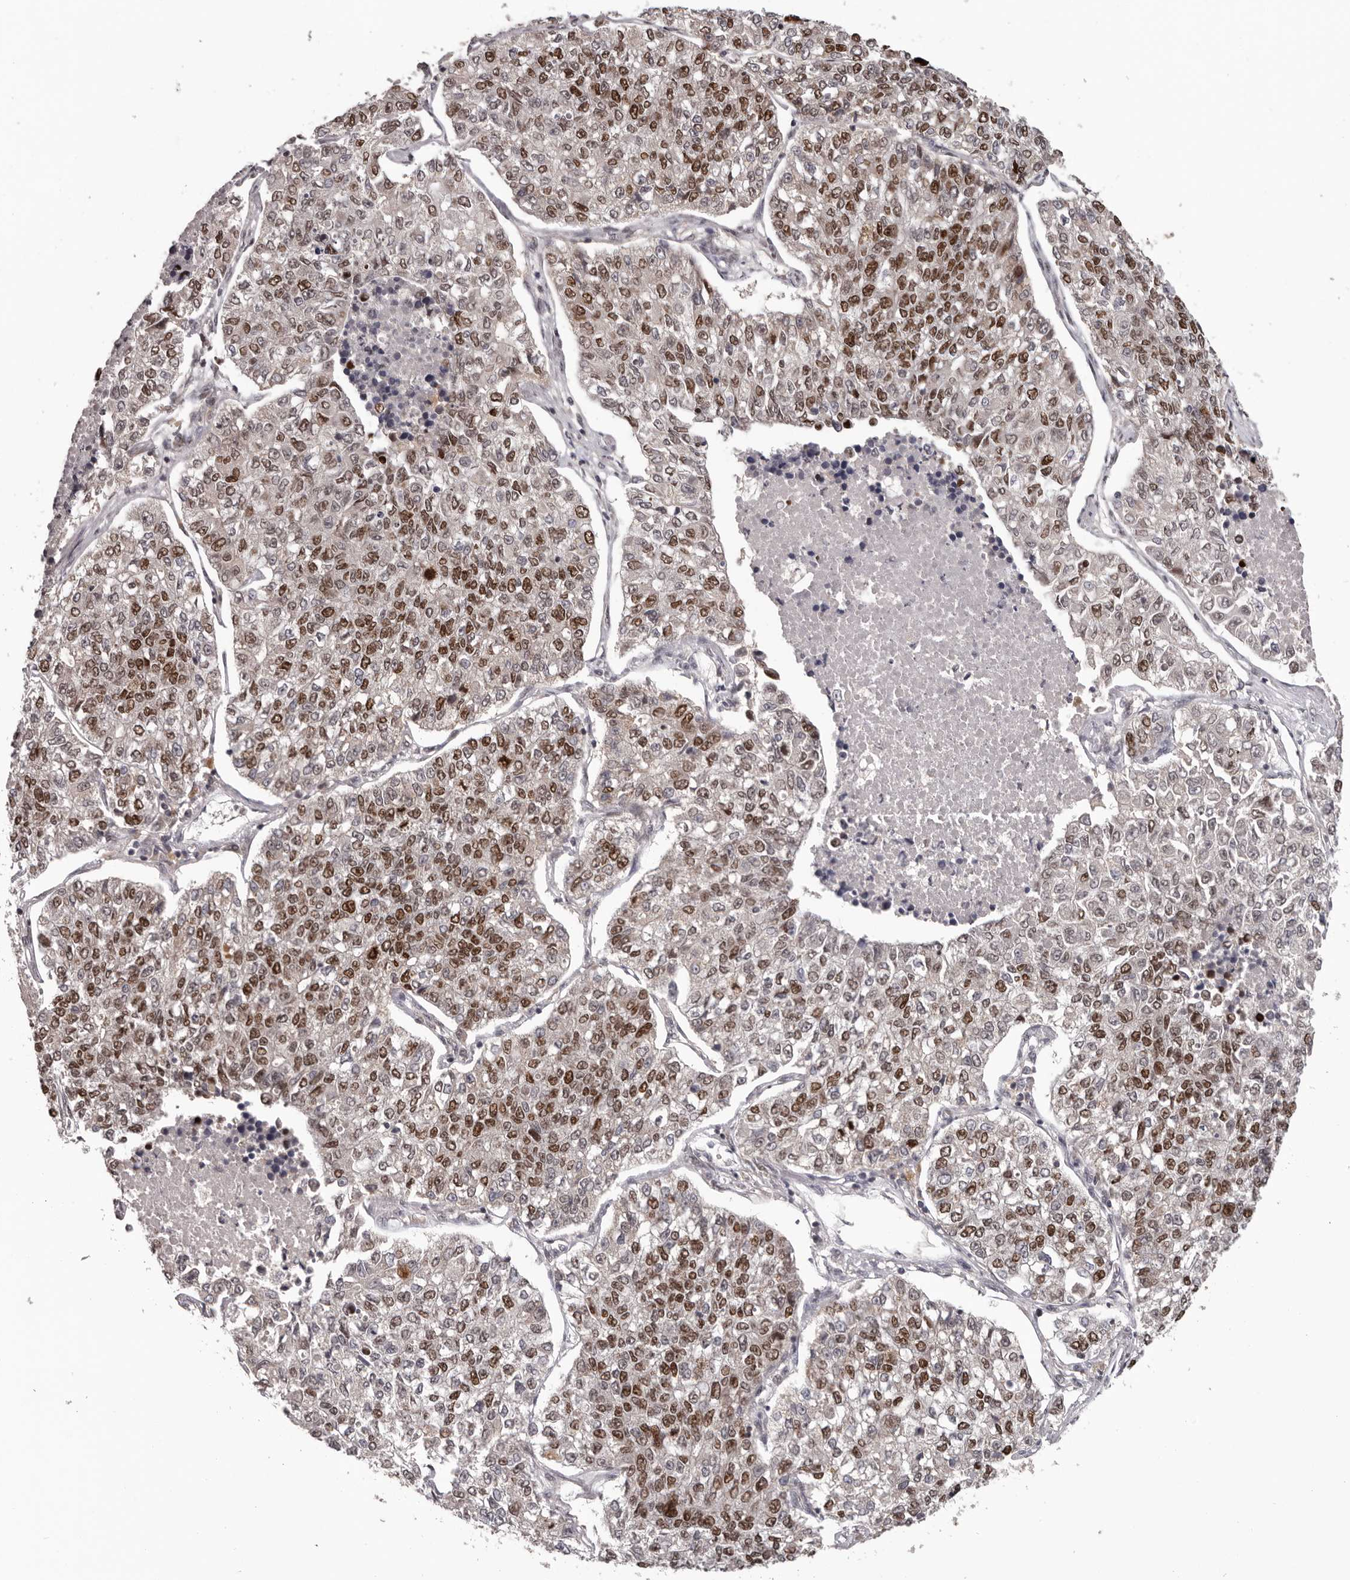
{"staining": {"intensity": "strong", "quantity": ">75%", "location": "nuclear"}, "tissue": "lung cancer", "cell_type": "Tumor cells", "image_type": "cancer", "snomed": [{"axis": "morphology", "description": "Adenocarcinoma, NOS"}, {"axis": "topography", "description": "Lung"}], "caption": "The image demonstrates immunohistochemical staining of adenocarcinoma (lung). There is strong nuclear staining is appreciated in approximately >75% of tumor cells. The staining was performed using DAB to visualize the protein expression in brown, while the nuclei were stained in blue with hematoxylin (Magnification: 20x).", "gene": "TBX5", "patient": {"sex": "male", "age": 49}}